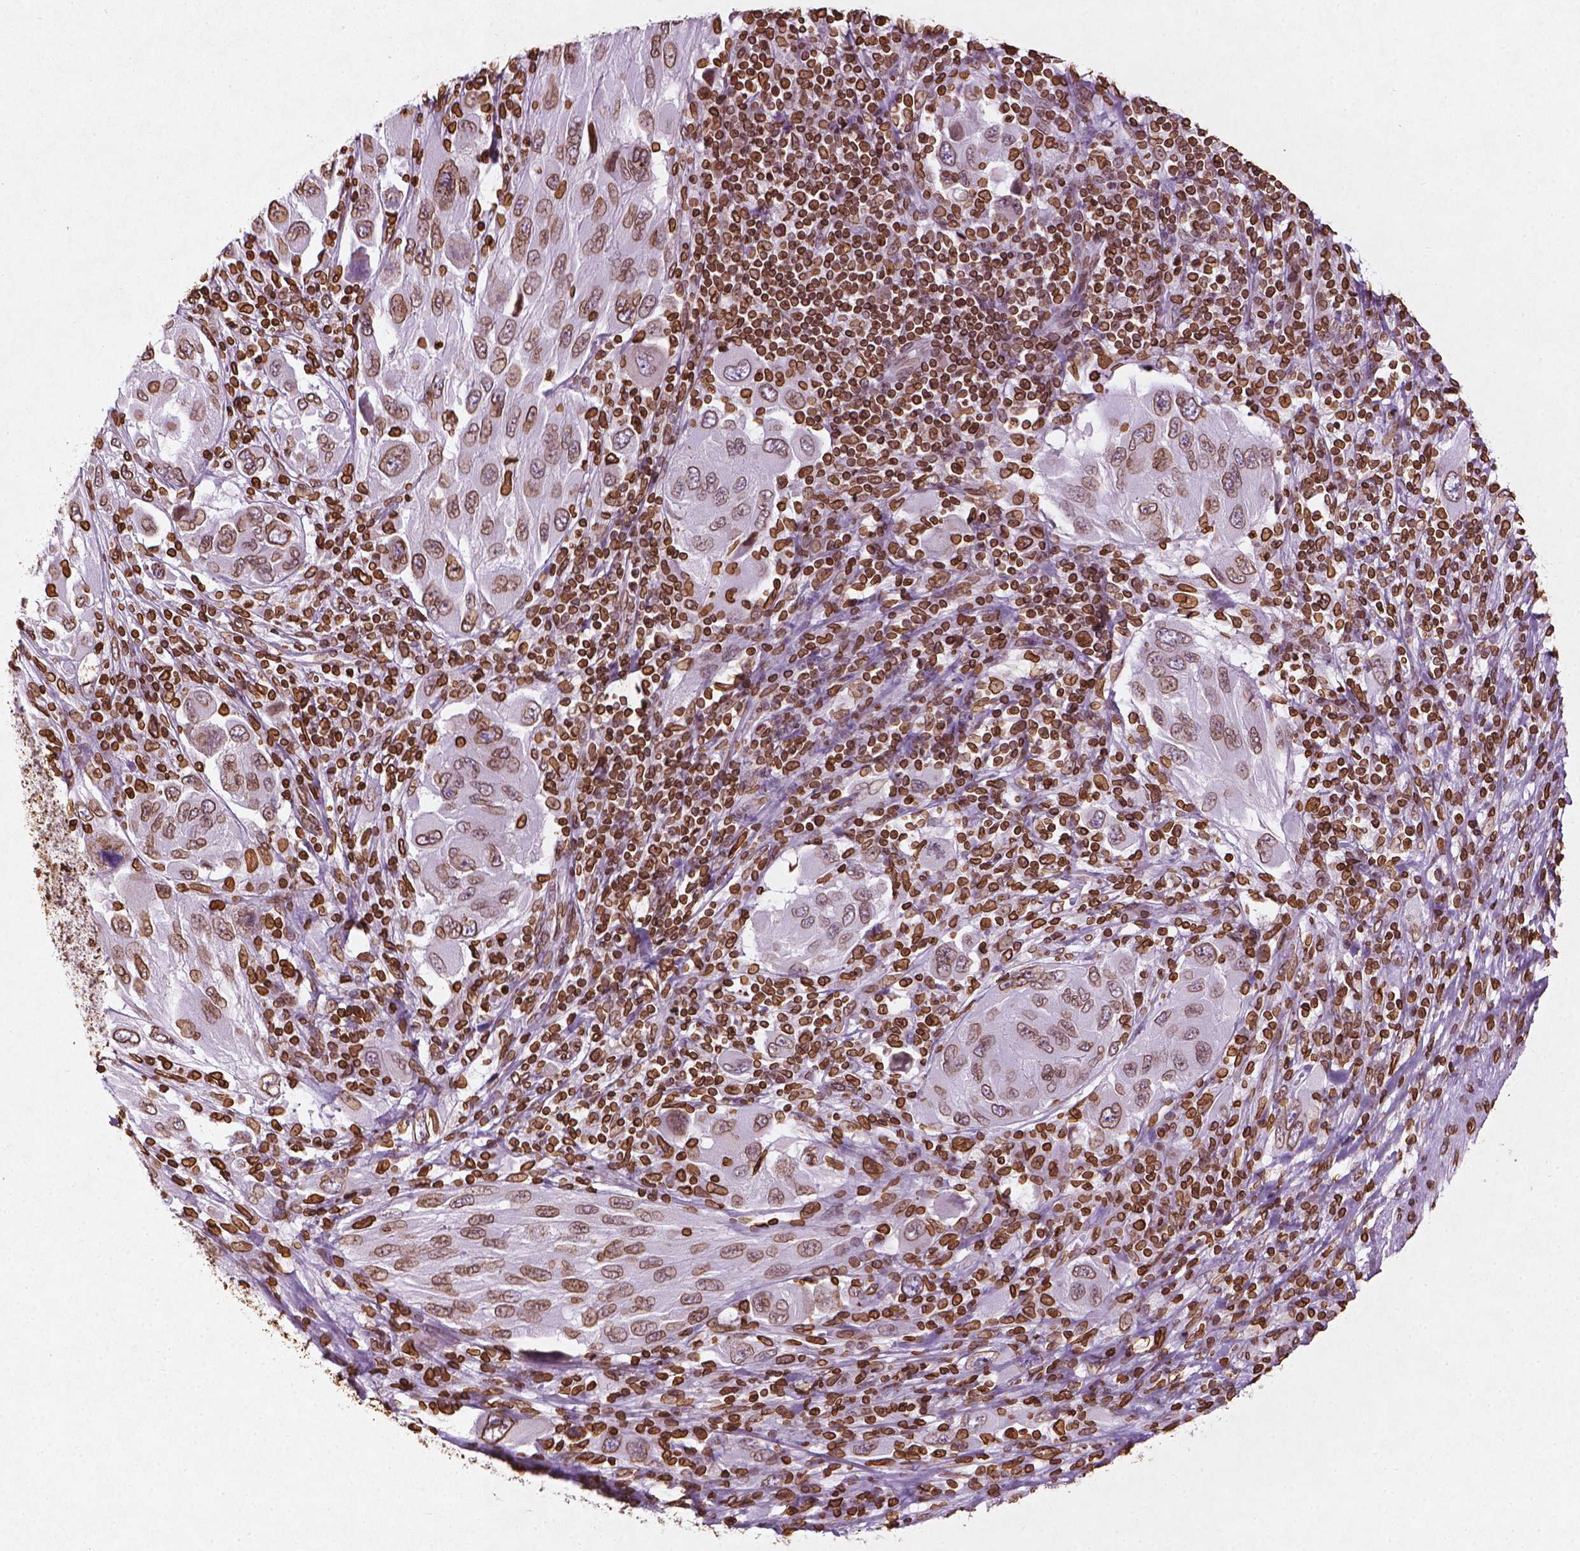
{"staining": {"intensity": "moderate", "quantity": ">75%", "location": "cytoplasmic/membranous,nuclear"}, "tissue": "melanoma", "cell_type": "Tumor cells", "image_type": "cancer", "snomed": [{"axis": "morphology", "description": "Malignant melanoma, NOS"}, {"axis": "topography", "description": "Skin"}], "caption": "A photomicrograph showing moderate cytoplasmic/membranous and nuclear expression in about >75% of tumor cells in malignant melanoma, as visualized by brown immunohistochemical staining.", "gene": "LMNB1", "patient": {"sex": "female", "age": 91}}